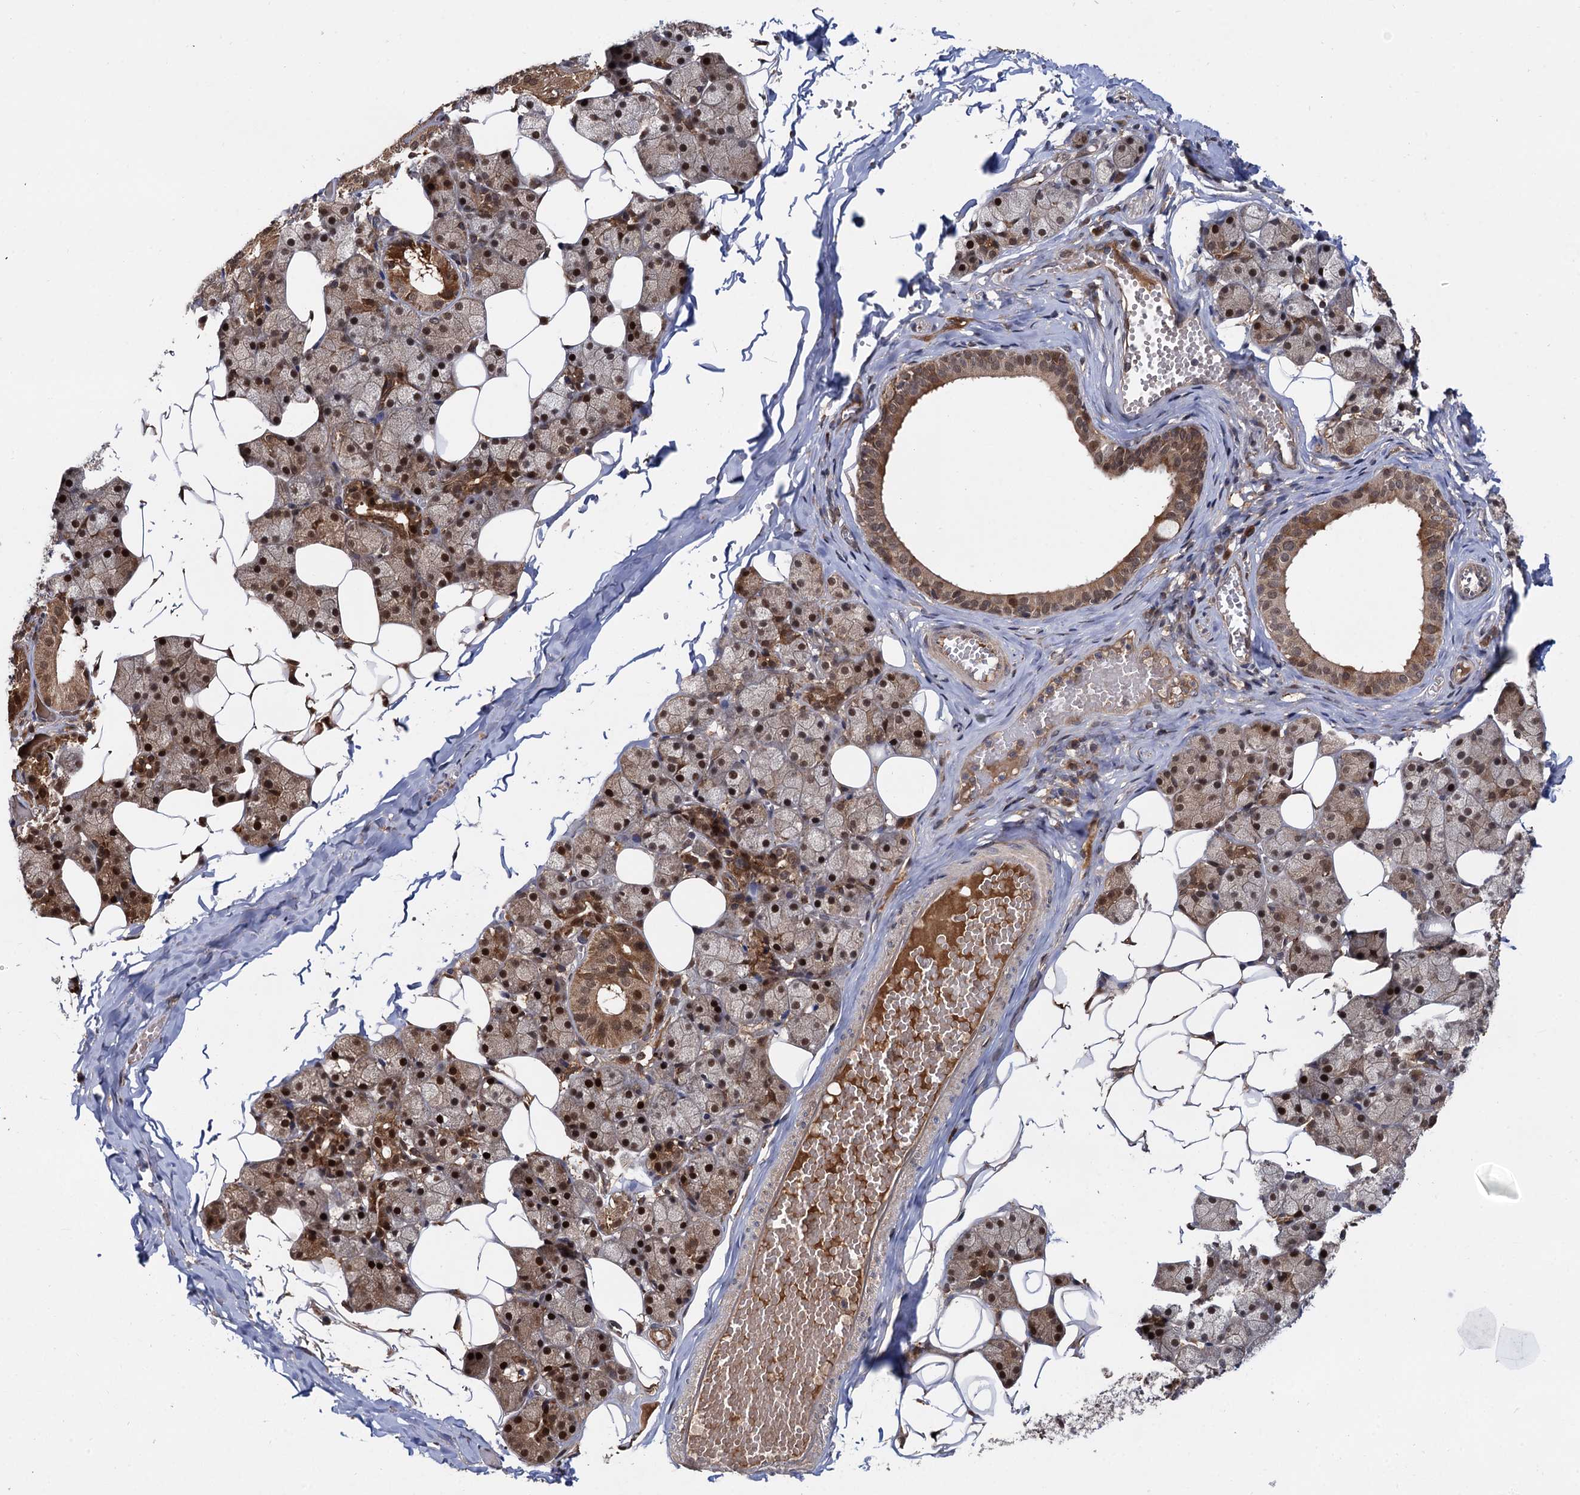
{"staining": {"intensity": "strong", "quantity": ">75%", "location": "cytoplasmic/membranous,nuclear"}, "tissue": "salivary gland", "cell_type": "Glandular cells", "image_type": "normal", "snomed": [{"axis": "morphology", "description": "Normal tissue, NOS"}, {"axis": "topography", "description": "Salivary gland"}], "caption": "Salivary gland stained with immunohistochemistry shows strong cytoplasmic/membranous,nuclear positivity in approximately >75% of glandular cells. (Brightfield microscopy of DAB IHC at high magnification).", "gene": "SELENOP", "patient": {"sex": "female", "age": 33}}